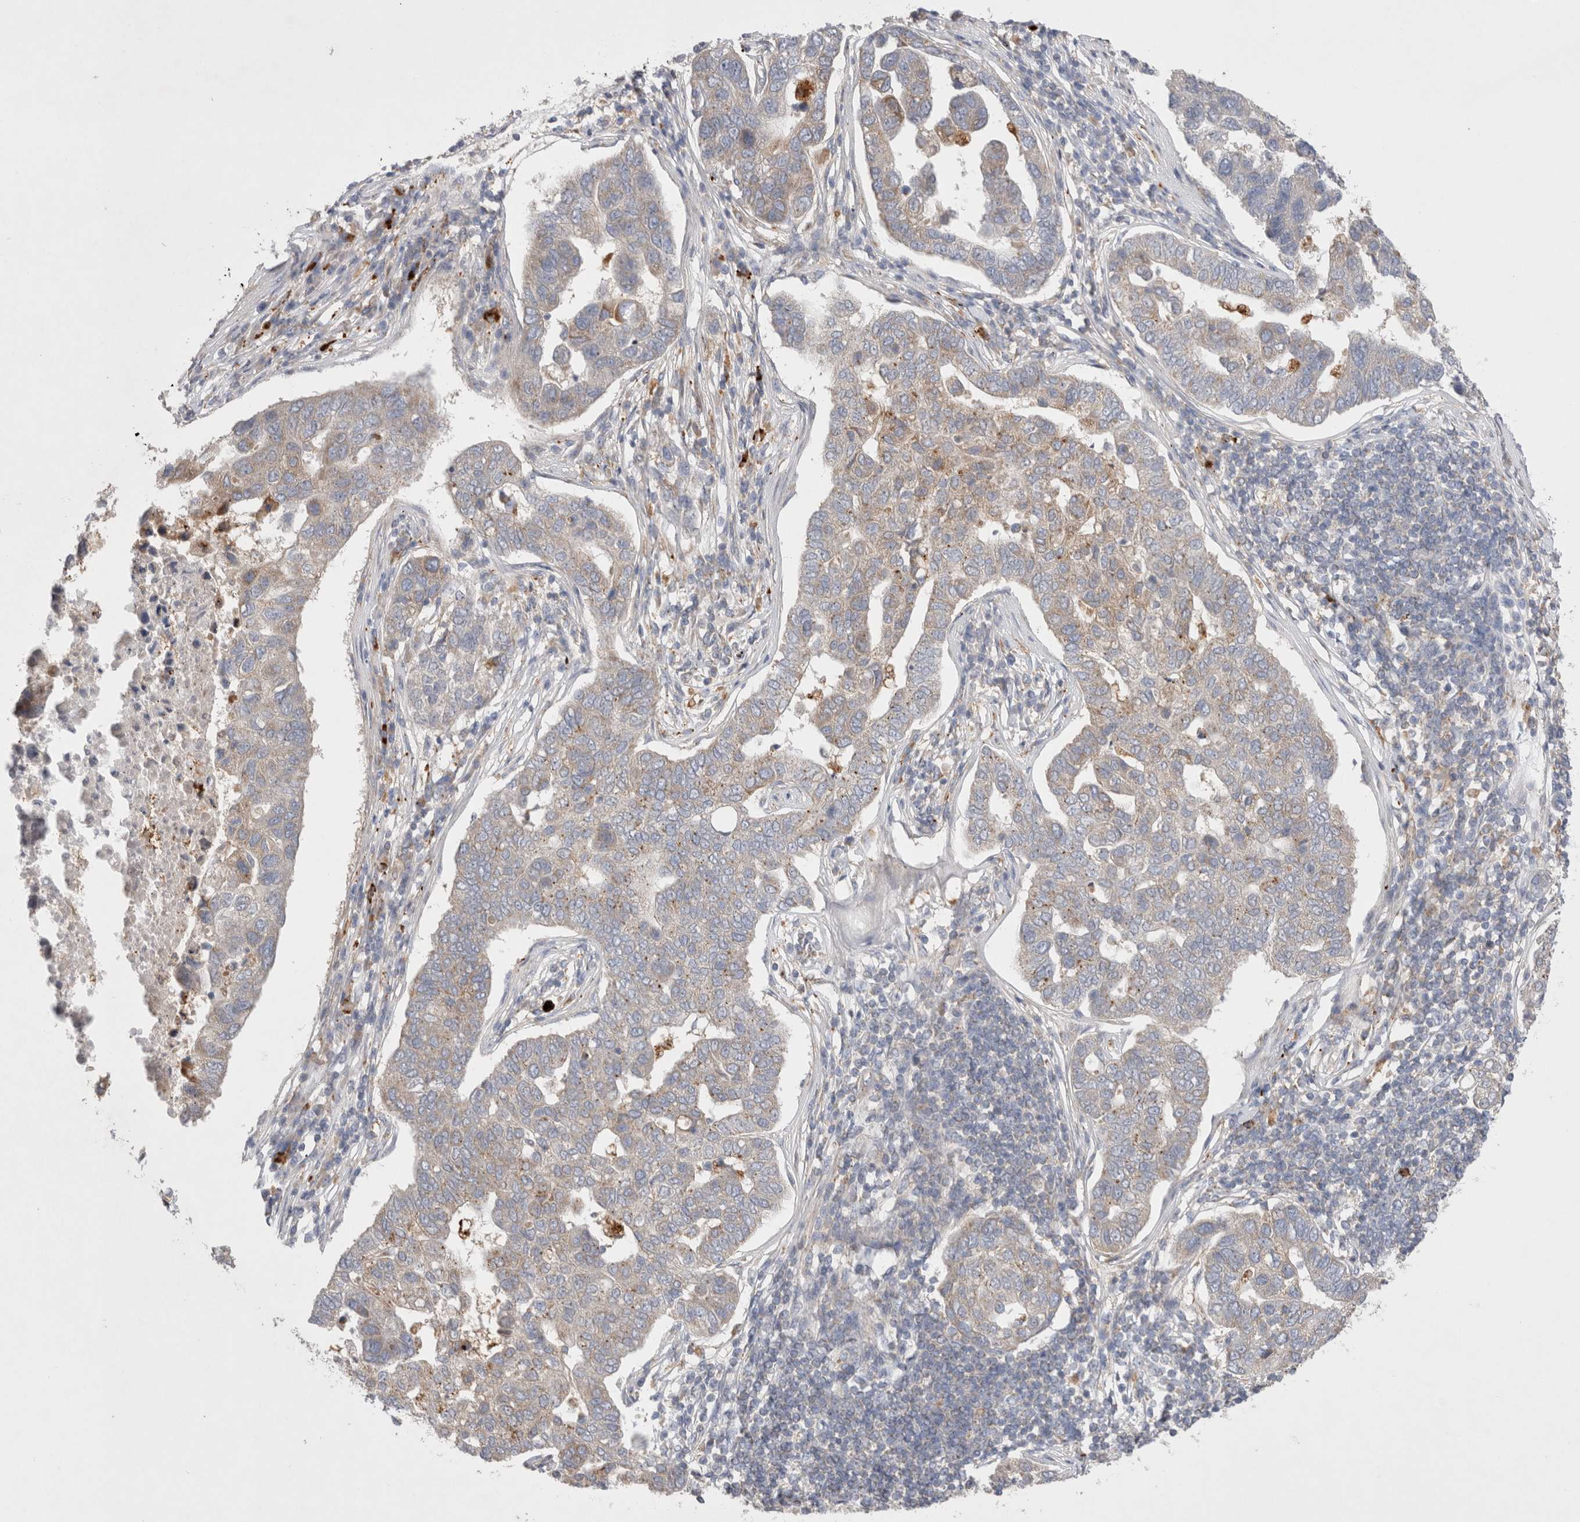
{"staining": {"intensity": "moderate", "quantity": "<25%", "location": "cytoplasmic/membranous"}, "tissue": "pancreatic cancer", "cell_type": "Tumor cells", "image_type": "cancer", "snomed": [{"axis": "morphology", "description": "Adenocarcinoma, NOS"}, {"axis": "topography", "description": "Pancreas"}], "caption": "There is low levels of moderate cytoplasmic/membranous expression in tumor cells of pancreatic cancer, as demonstrated by immunohistochemical staining (brown color).", "gene": "TBC1D16", "patient": {"sex": "female", "age": 61}}